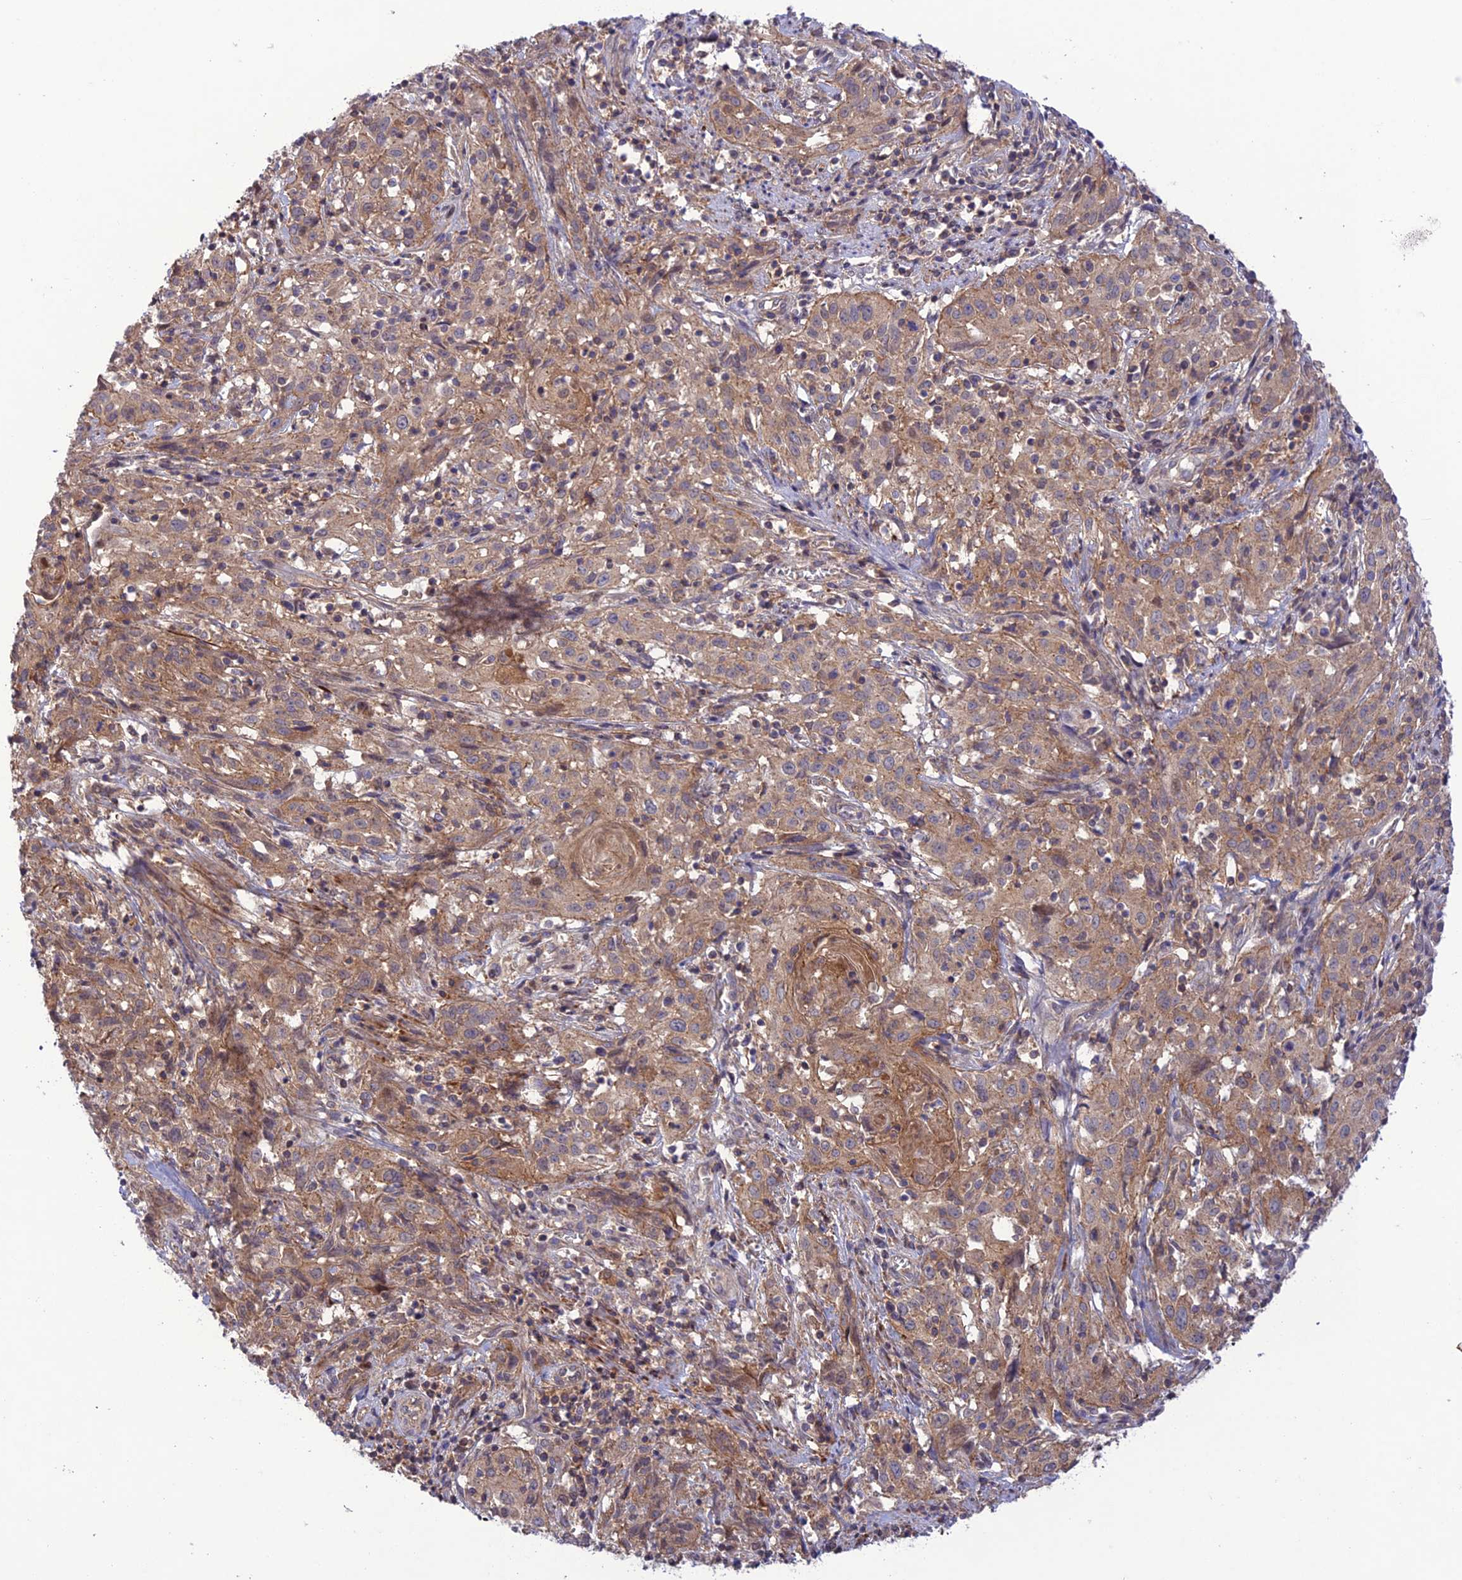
{"staining": {"intensity": "moderate", "quantity": ">75%", "location": "cytoplasmic/membranous"}, "tissue": "cervical cancer", "cell_type": "Tumor cells", "image_type": "cancer", "snomed": [{"axis": "morphology", "description": "Squamous cell carcinoma, NOS"}, {"axis": "topography", "description": "Cervix"}], "caption": "The histopathology image demonstrates immunohistochemical staining of cervical squamous cell carcinoma. There is moderate cytoplasmic/membranous expression is appreciated in about >75% of tumor cells.", "gene": "FCHSD1", "patient": {"sex": "female", "age": 57}}